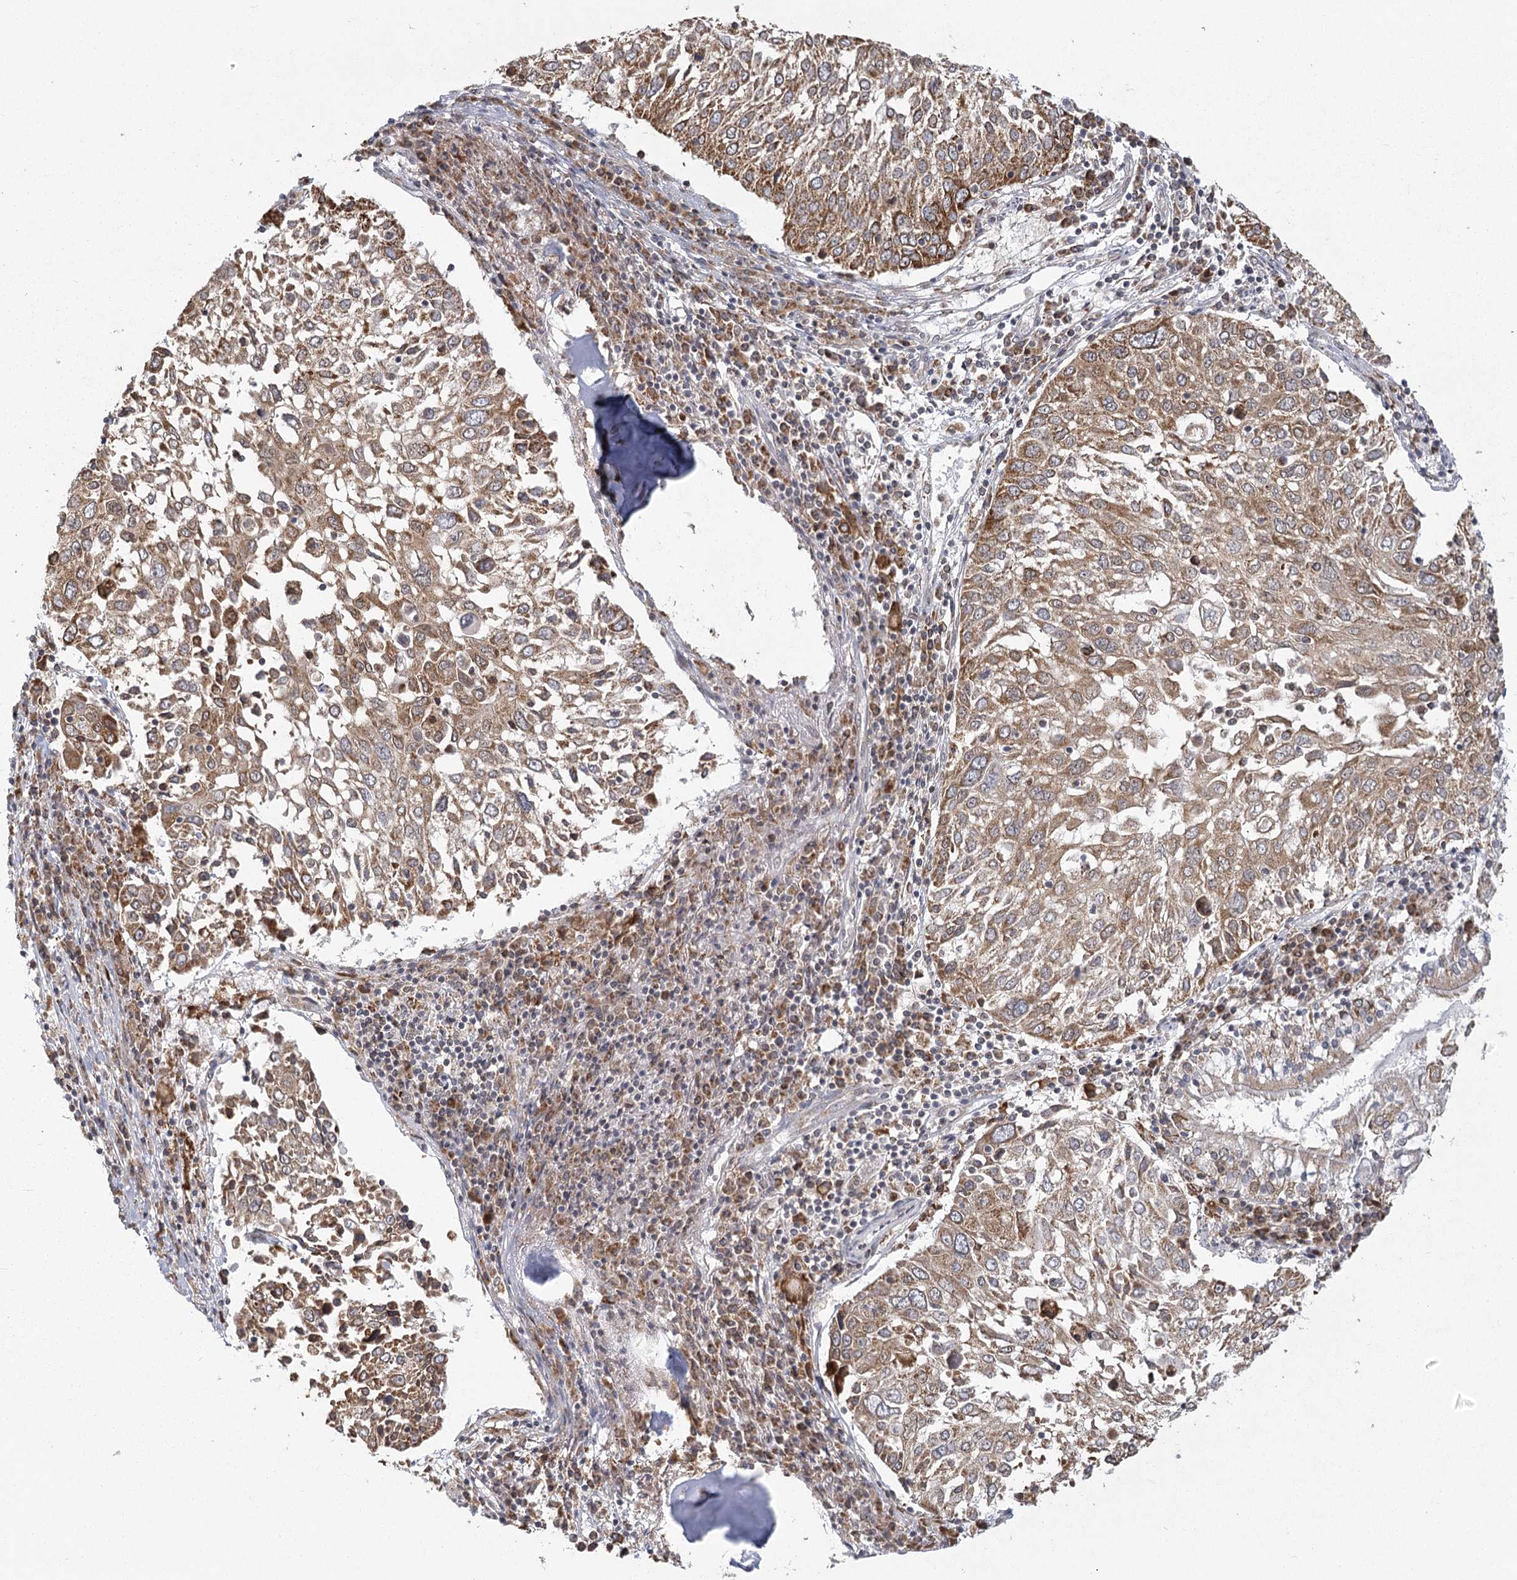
{"staining": {"intensity": "moderate", "quantity": ">75%", "location": "cytoplasmic/membranous"}, "tissue": "lung cancer", "cell_type": "Tumor cells", "image_type": "cancer", "snomed": [{"axis": "morphology", "description": "Squamous cell carcinoma, NOS"}, {"axis": "topography", "description": "Lung"}], "caption": "Immunohistochemical staining of lung squamous cell carcinoma exhibits moderate cytoplasmic/membranous protein positivity in about >75% of tumor cells. (Brightfield microscopy of DAB IHC at high magnification).", "gene": "LACTB", "patient": {"sex": "male", "age": 65}}